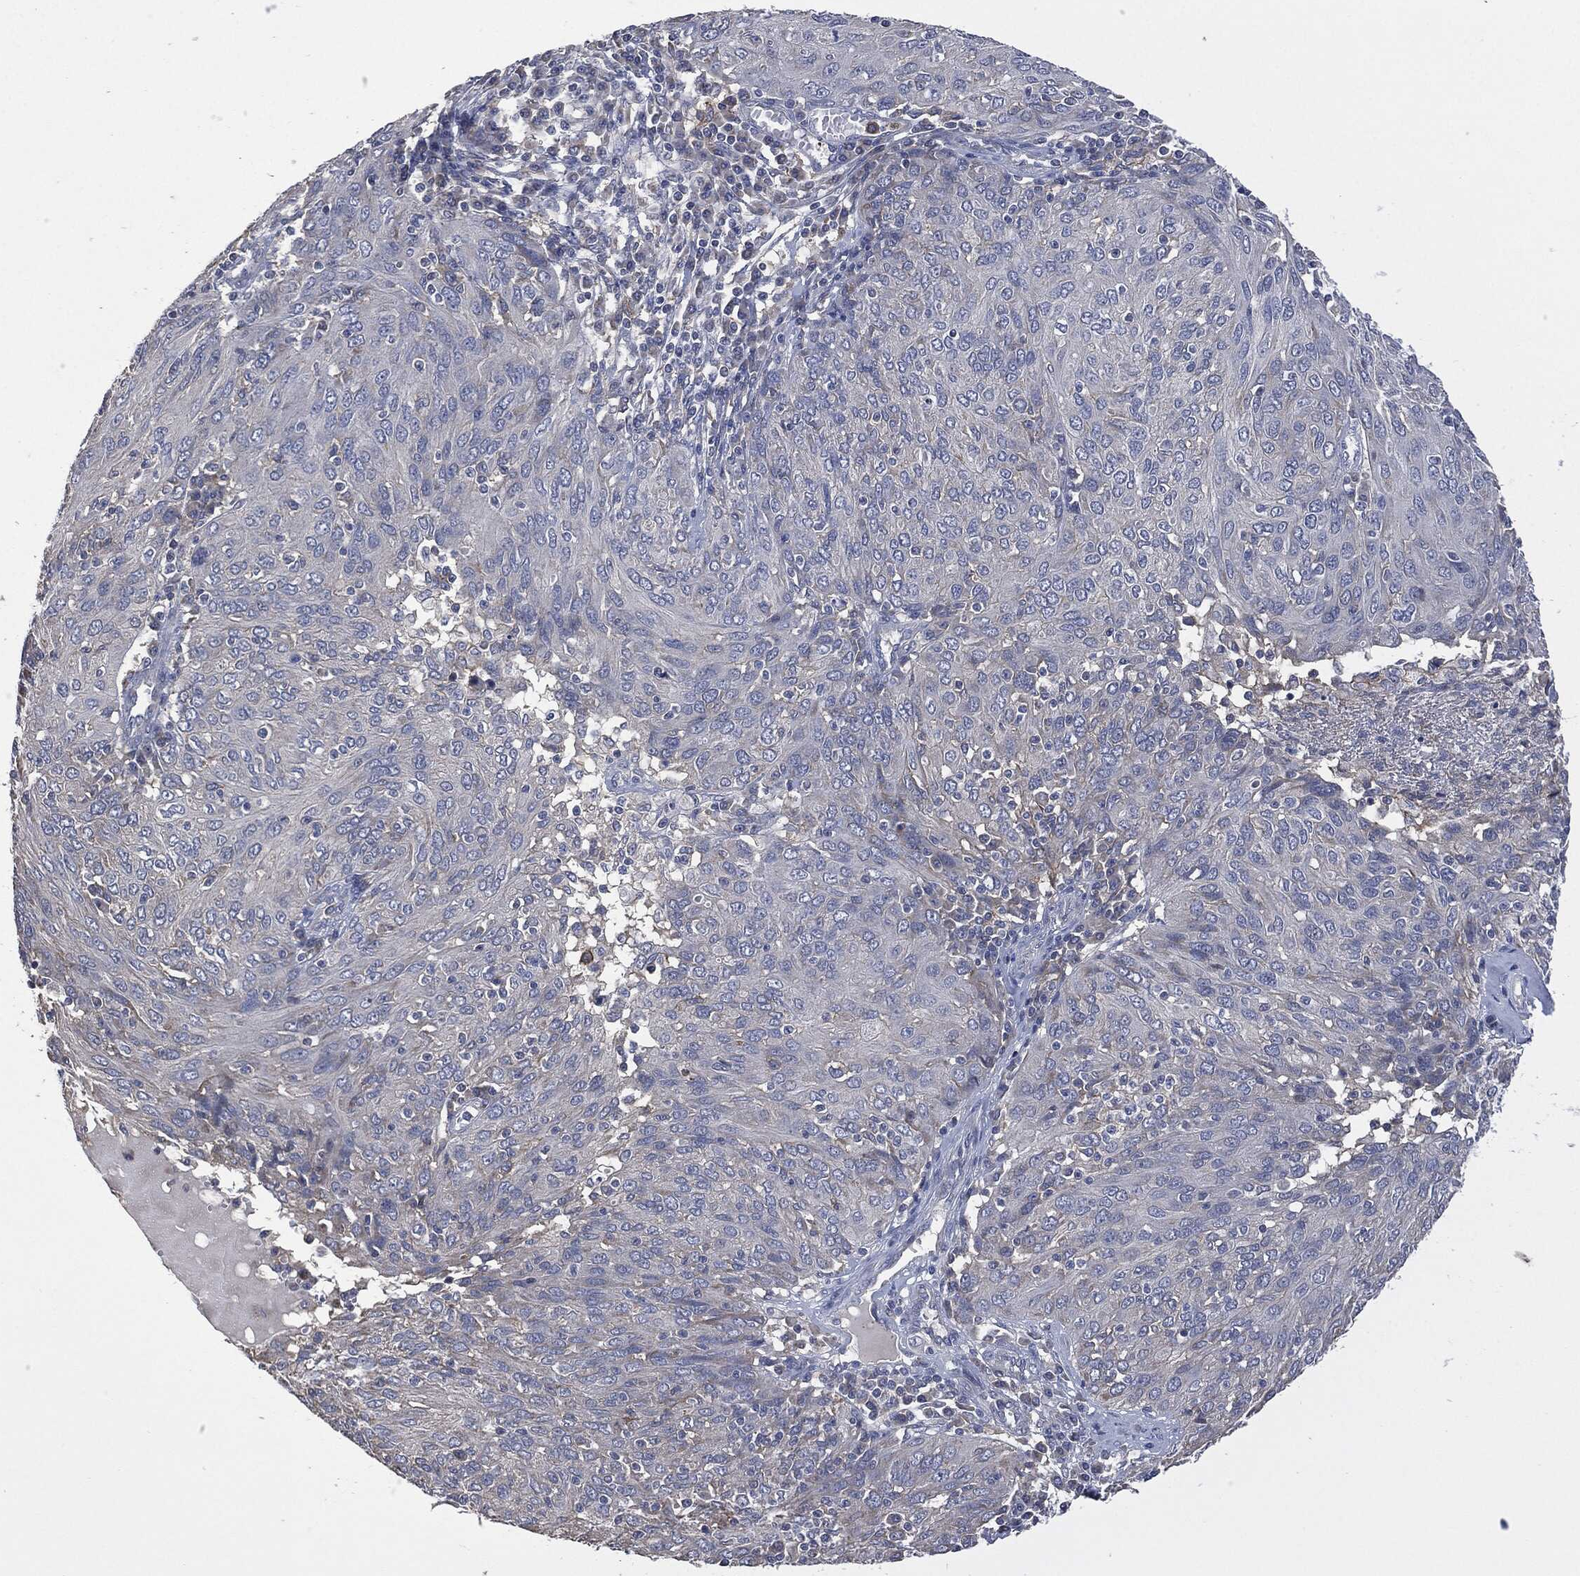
{"staining": {"intensity": "negative", "quantity": "none", "location": "none"}, "tissue": "ovarian cancer", "cell_type": "Tumor cells", "image_type": "cancer", "snomed": [{"axis": "morphology", "description": "Carcinoma, endometroid"}, {"axis": "topography", "description": "Ovary"}], "caption": "Photomicrograph shows no protein expression in tumor cells of endometroid carcinoma (ovarian) tissue.", "gene": "CD33", "patient": {"sex": "female", "age": 50}}